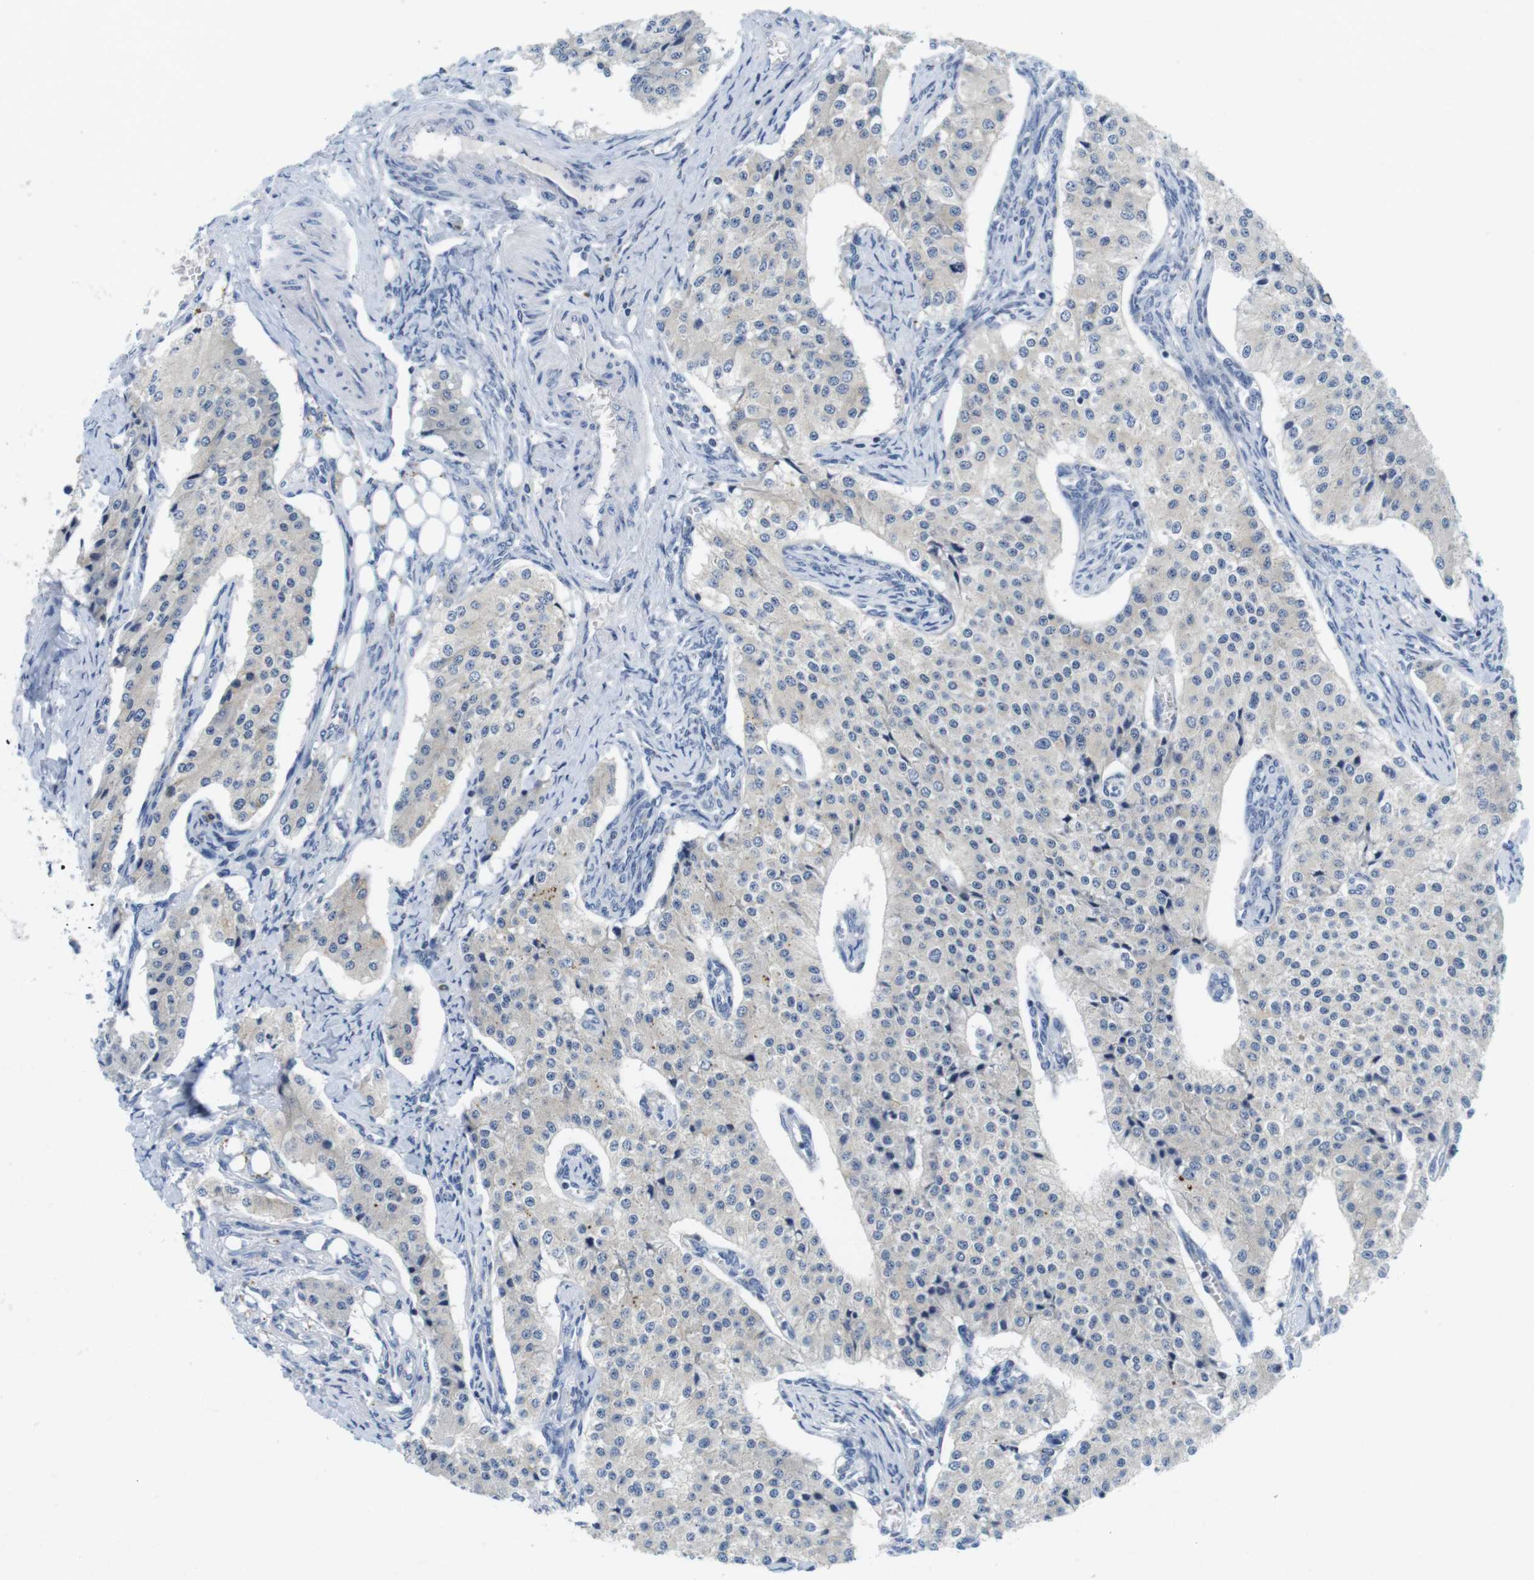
{"staining": {"intensity": "negative", "quantity": "none", "location": "none"}, "tissue": "carcinoid", "cell_type": "Tumor cells", "image_type": "cancer", "snomed": [{"axis": "morphology", "description": "Carcinoid, malignant, NOS"}, {"axis": "topography", "description": "Colon"}], "caption": "Immunohistochemical staining of carcinoid displays no significant positivity in tumor cells.", "gene": "CNGA2", "patient": {"sex": "female", "age": 52}}